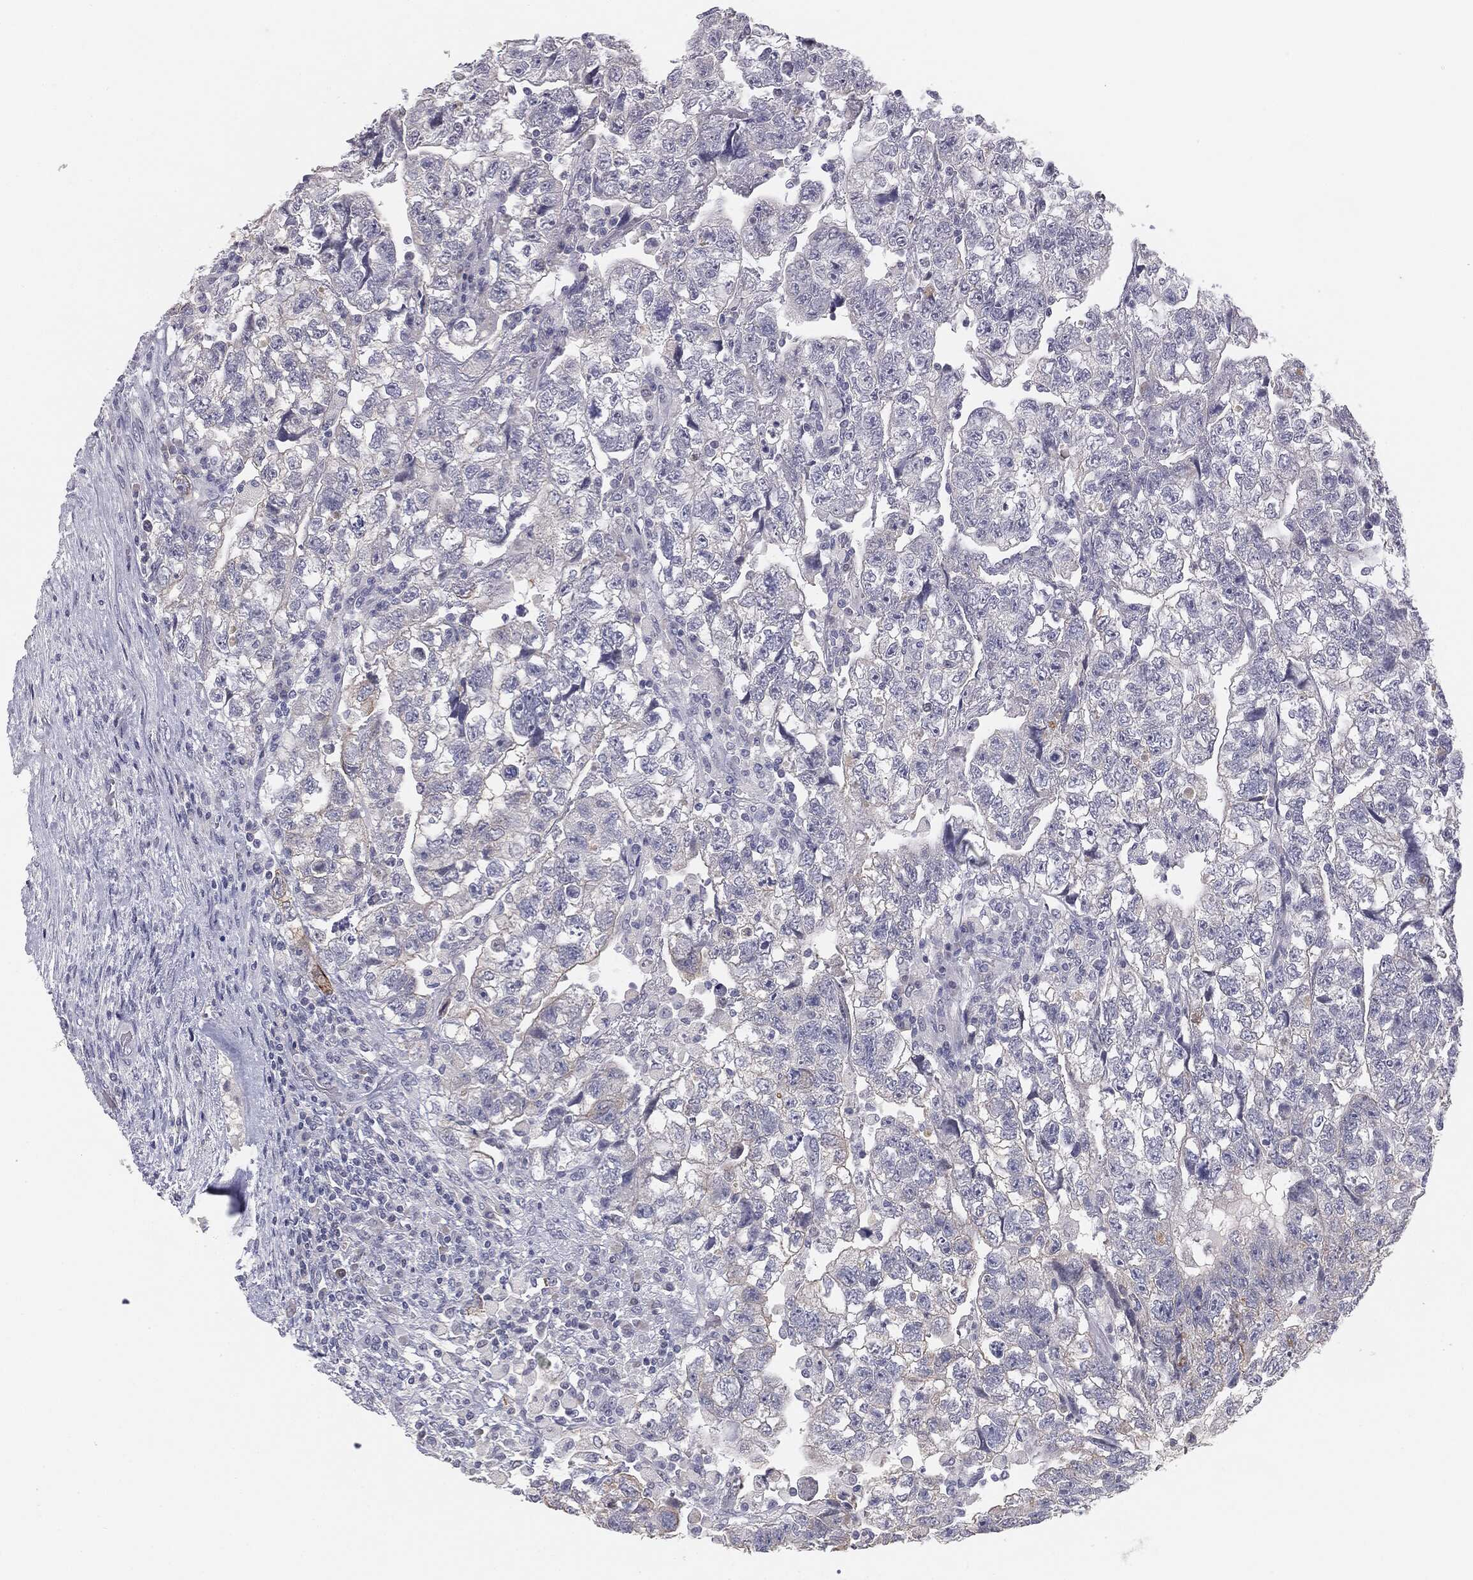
{"staining": {"intensity": "negative", "quantity": "none", "location": "none"}, "tissue": "testis cancer", "cell_type": "Tumor cells", "image_type": "cancer", "snomed": [{"axis": "morphology", "description": "Normal tissue, NOS"}, {"axis": "morphology", "description": "Carcinoma, Embryonal, NOS"}, {"axis": "topography", "description": "Testis"}], "caption": "The immunohistochemistry (IHC) micrograph has no significant positivity in tumor cells of testis cancer (embryonal carcinoma) tissue.", "gene": "MUC1", "patient": {"sex": "male", "age": 36}}